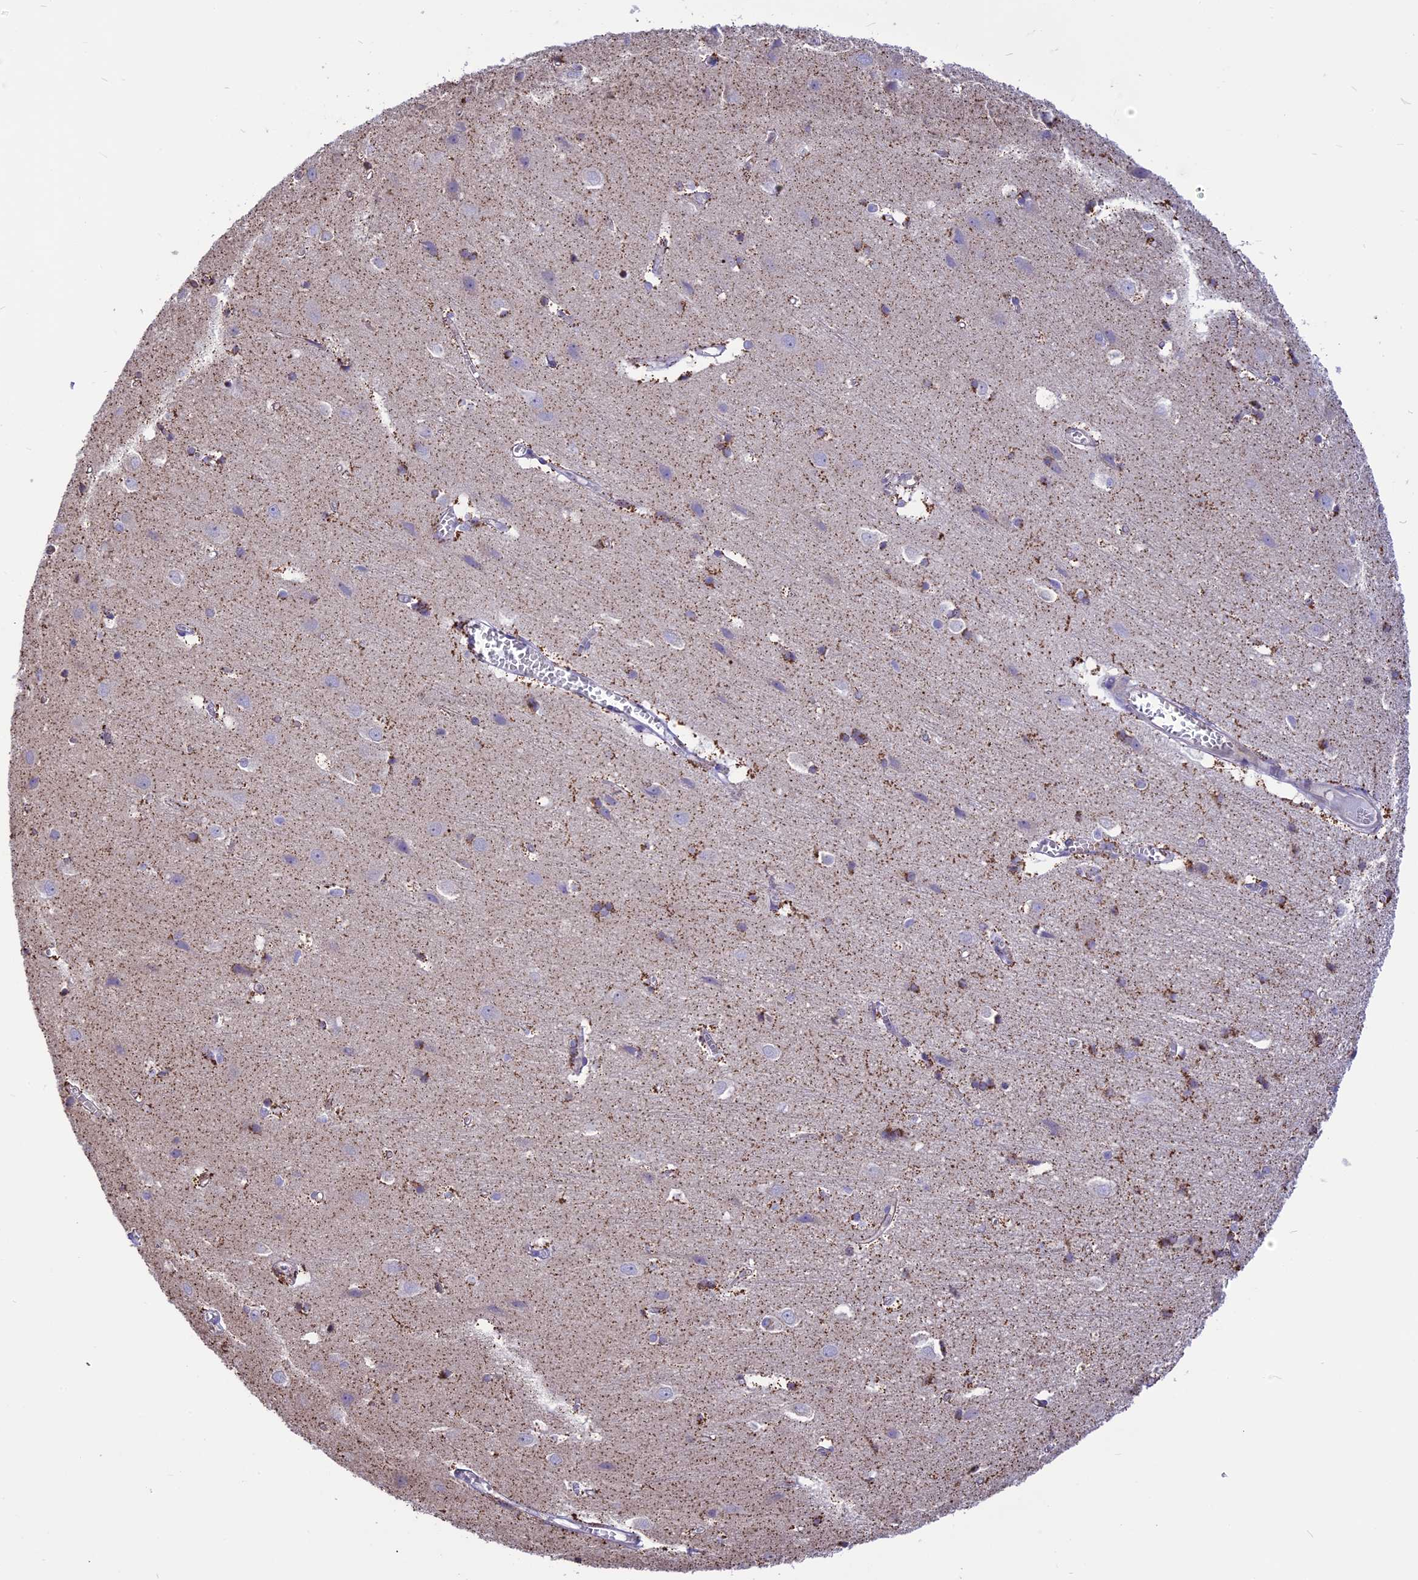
{"staining": {"intensity": "moderate", "quantity": ">75%", "location": "cytoplasmic/membranous"}, "tissue": "cerebral cortex", "cell_type": "Endothelial cells", "image_type": "normal", "snomed": [{"axis": "morphology", "description": "Normal tissue, NOS"}, {"axis": "topography", "description": "Cerebral cortex"}], "caption": "IHC photomicrograph of normal cerebral cortex stained for a protein (brown), which exhibits medium levels of moderate cytoplasmic/membranous positivity in about >75% of endothelial cells.", "gene": "DOC2B", "patient": {"sex": "male", "age": 54}}